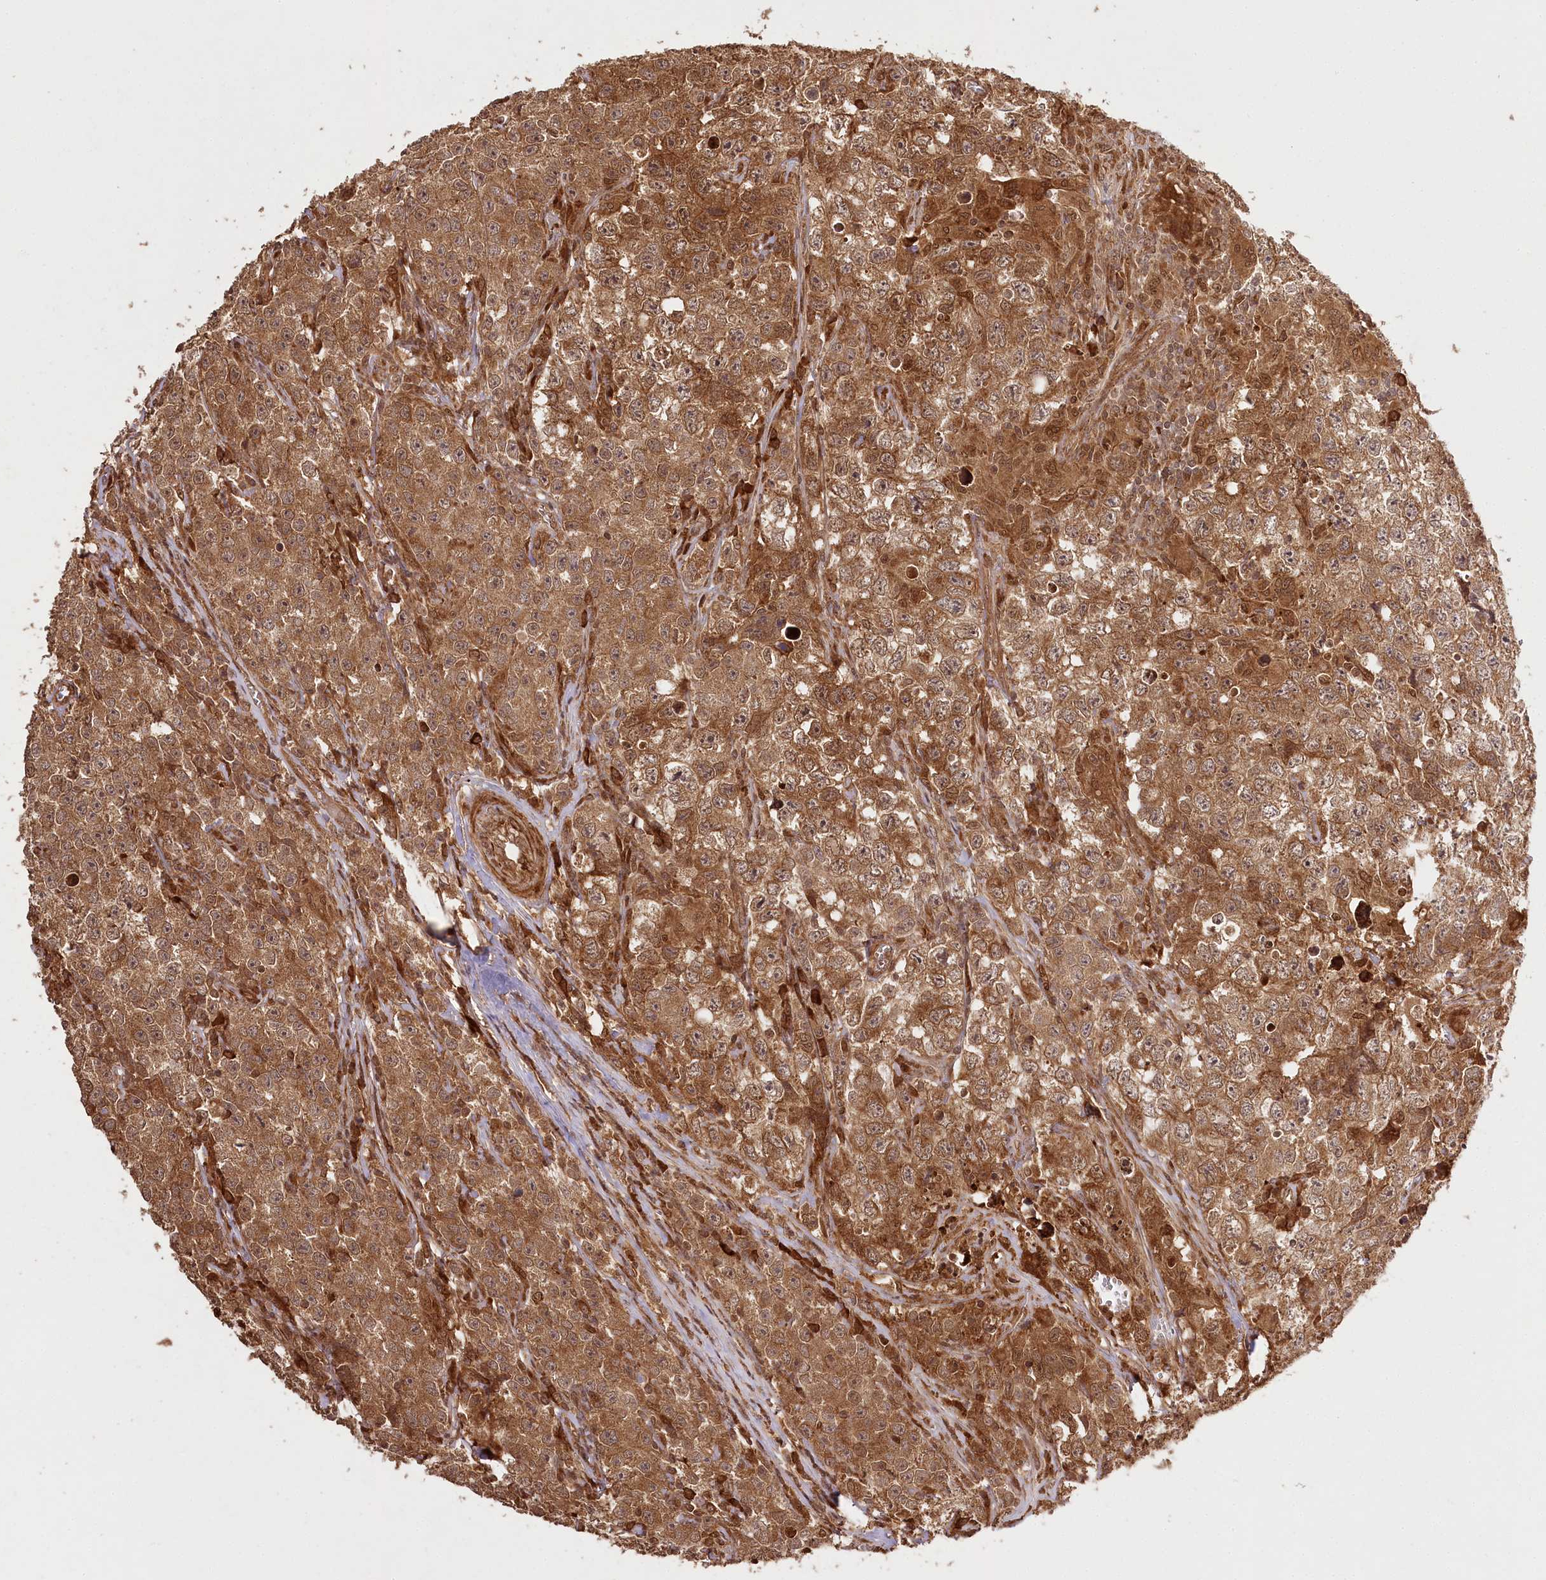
{"staining": {"intensity": "moderate", "quantity": ">75%", "location": "cytoplasmic/membranous,nuclear"}, "tissue": "testis cancer", "cell_type": "Tumor cells", "image_type": "cancer", "snomed": [{"axis": "morphology", "description": "Seminoma, NOS"}, {"axis": "morphology", "description": "Carcinoma, Embryonal, NOS"}, {"axis": "topography", "description": "Testis"}], "caption": "Immunohistochemistry (IHC) micrograph of neoplastic tissue: testis cancer stained using IHC shows medium levels of moderate protein expression localized specifically in the cytoplasmic/membranous and nuclear of tumor cells, appearing as a cytoplasmic/membranous and nuclear brown color.", "gene": "ULK2", "patient": {"sex": "male", "age": 43}}